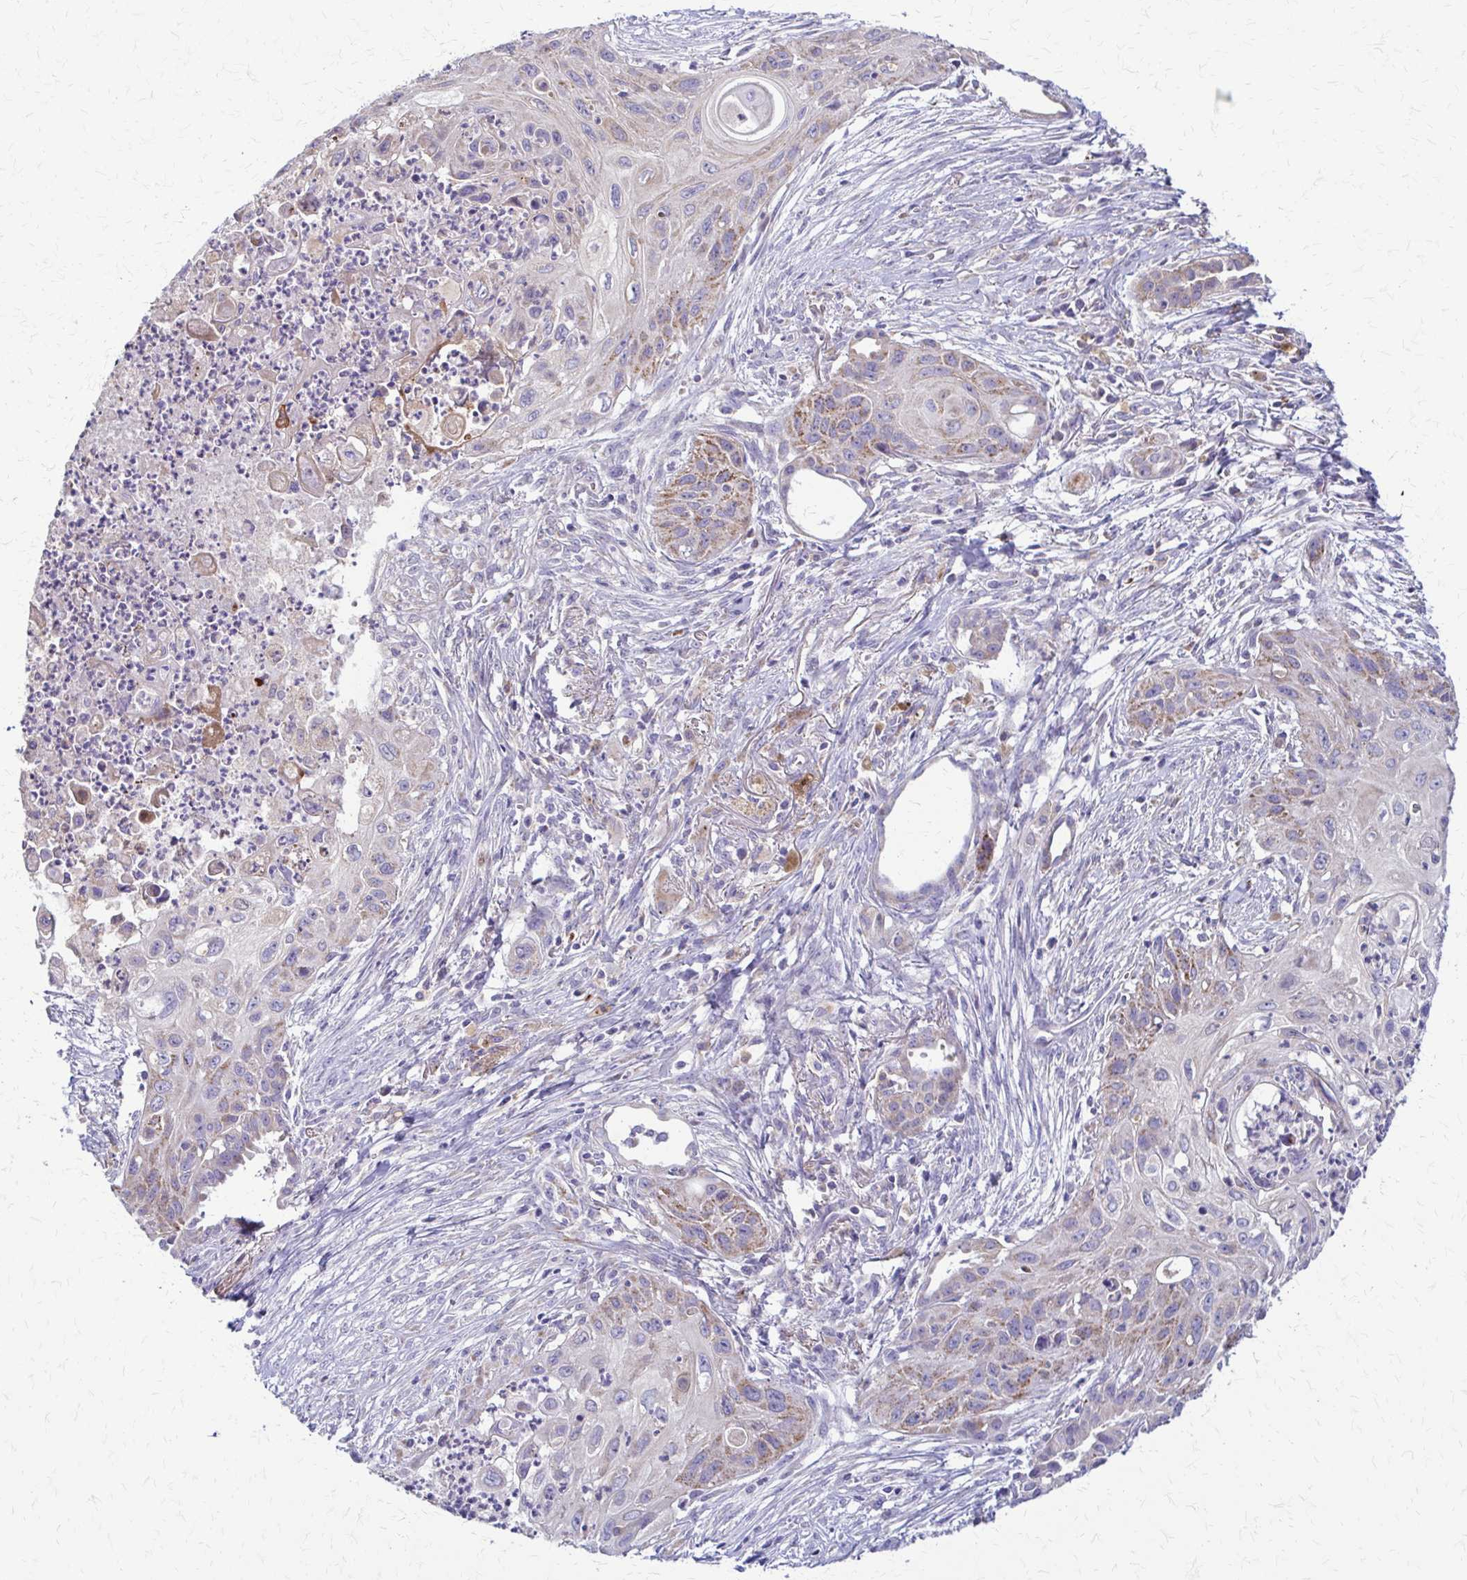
{"staining": {"intensity": "moderate", "quantity": "25%-75%", "location": "cytoplasmic/membranous"}, "tissue": "lung cancer", "cell_type": "Tumor cells", "image_type": "cancer", "snomed": [{"axis": "morphology", "description": "Squamous cell carcinoma, NOS"}, {"axis": "topography", "description": "Lung"}], "caption": "This micrograph exhibits IHC staining of lung squamous cell carcinoma, with medium moderate cytoplasmic/membranous expression in approximately 25%-75% of tumor cells.", "gene": "SAMD13", "patient": {"sex": "male", "age": 71}}